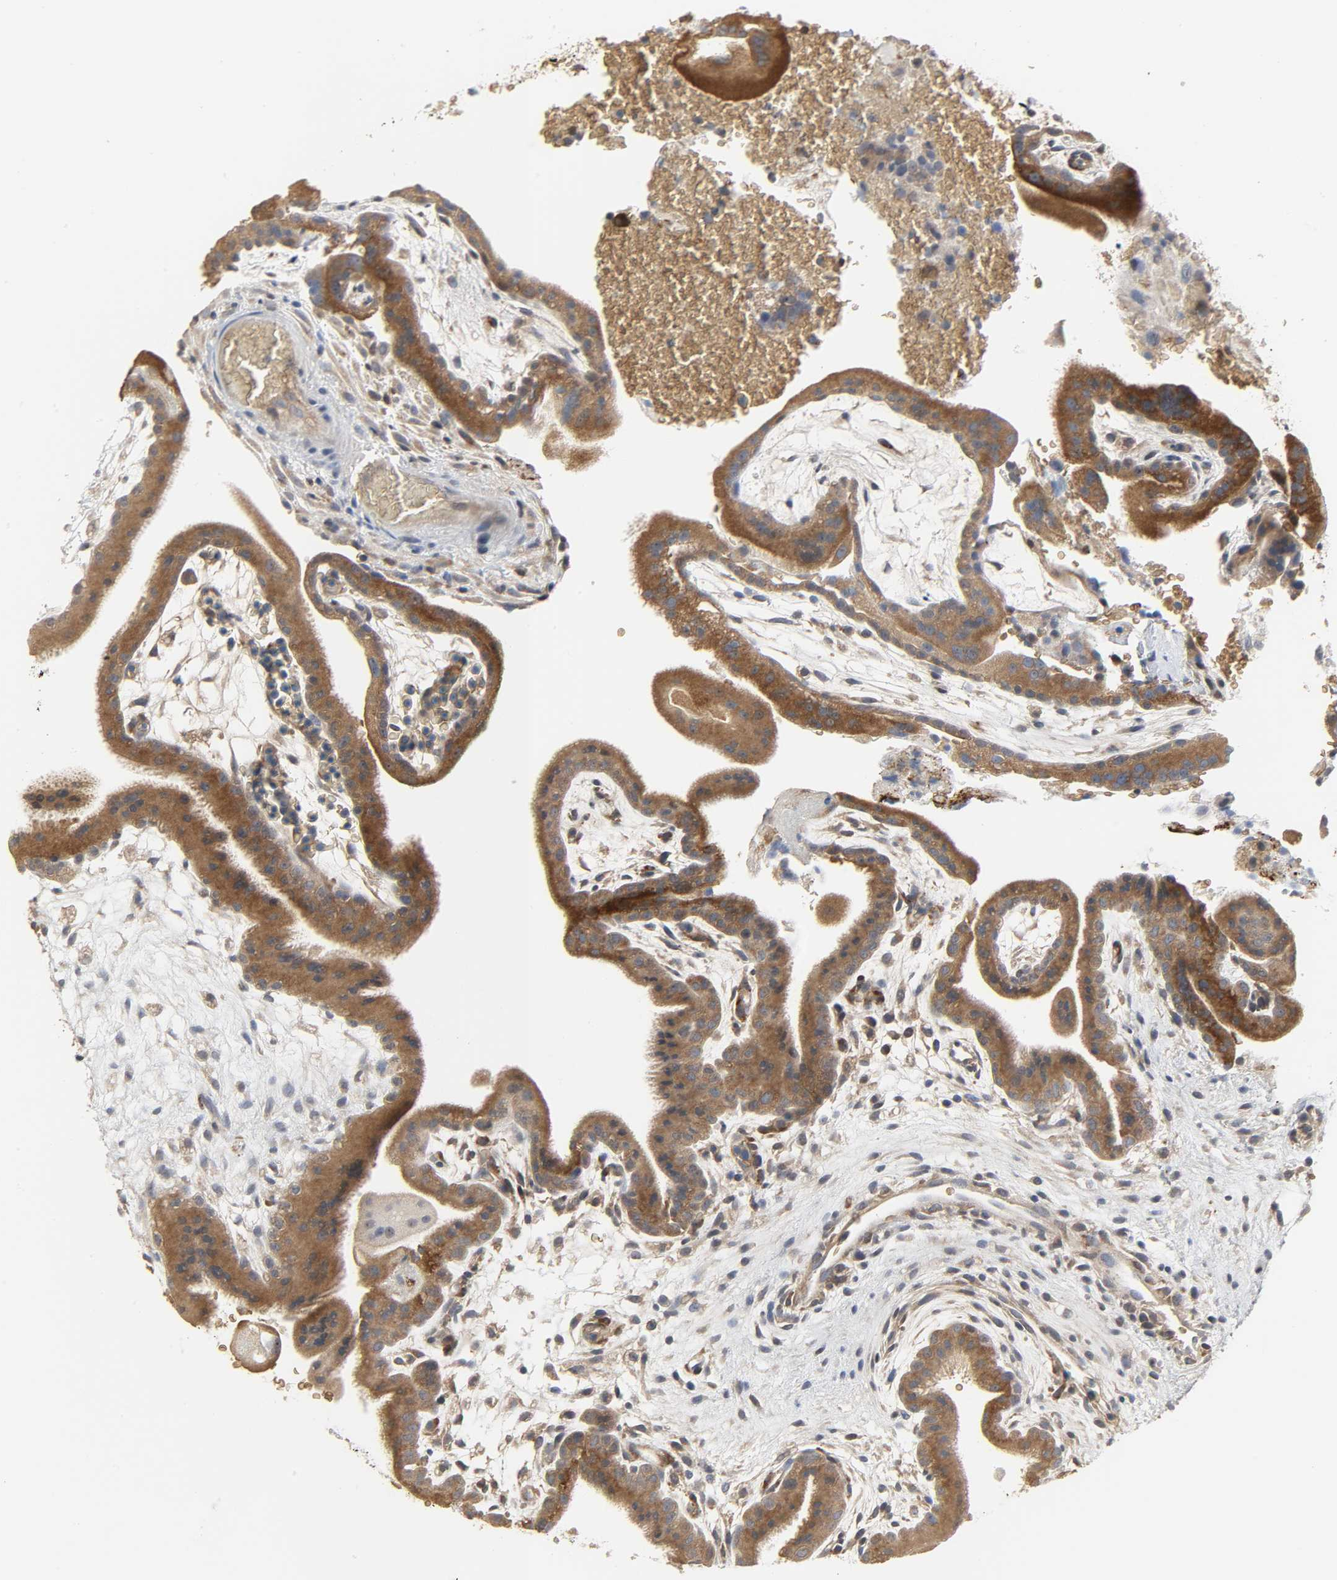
{"staining": {"intensity": "moderate", "quantity": ">75%", "location": "cytoplasmic/membranous"}, "tissue": "placenta", "cell_type": "Decidual cells", "image_type": "normal", "snomed": [{"axis": "morphology", "description": "Normal tissue, NOS"}, {"axis": "topography", "description": "Placenta"}], "caption": "Placenta stained for a protein (brown) demonstrates moderate cytoplasmic/membranous positive staining in about >75% of decidual cells.", "gene": "PLEKHA2", "patient": {"sex": "female", "age": 19}}